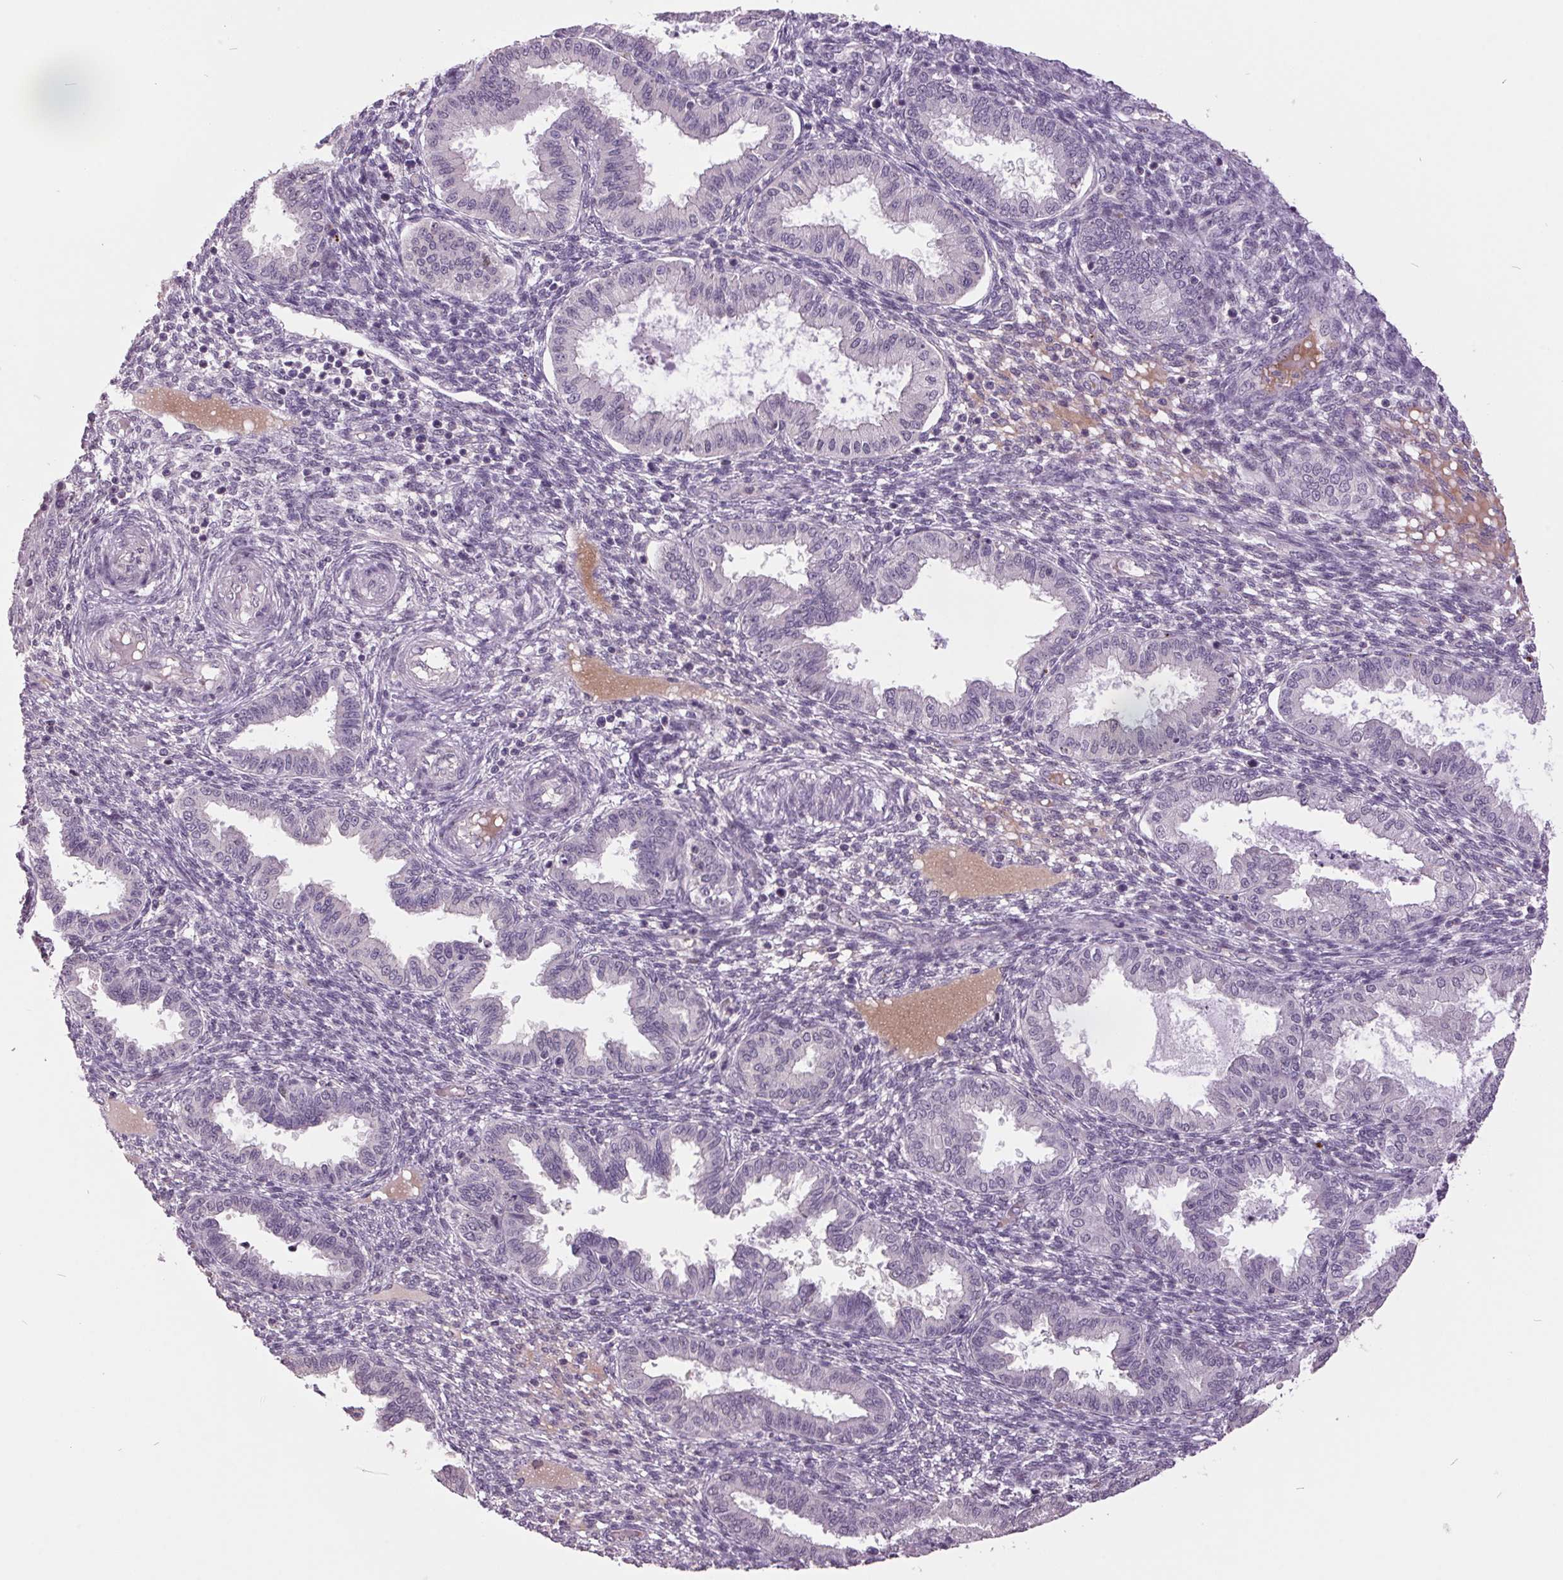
{"staining": {"intensity": "negative", "quantity": "none", "location": "none"}, "tissue": "endometrium", "cell_type": "Cells in endometrial stroma", "image_type": "normal", "snomed": [{"axis": "morphology", "description": "Normal tissue, NOS"}, {"axis": "topography", "description": "Endometrium"}], "caption": "Cells in endometrial stroma show no significant protein expression in benign endometrium. (DAB (3,3'-diaminobenzidine) immunohistochemistry with hematoxylin counter stain).", "gene": "C2orf16", "patient": {"sex": "female", "age": 33}}